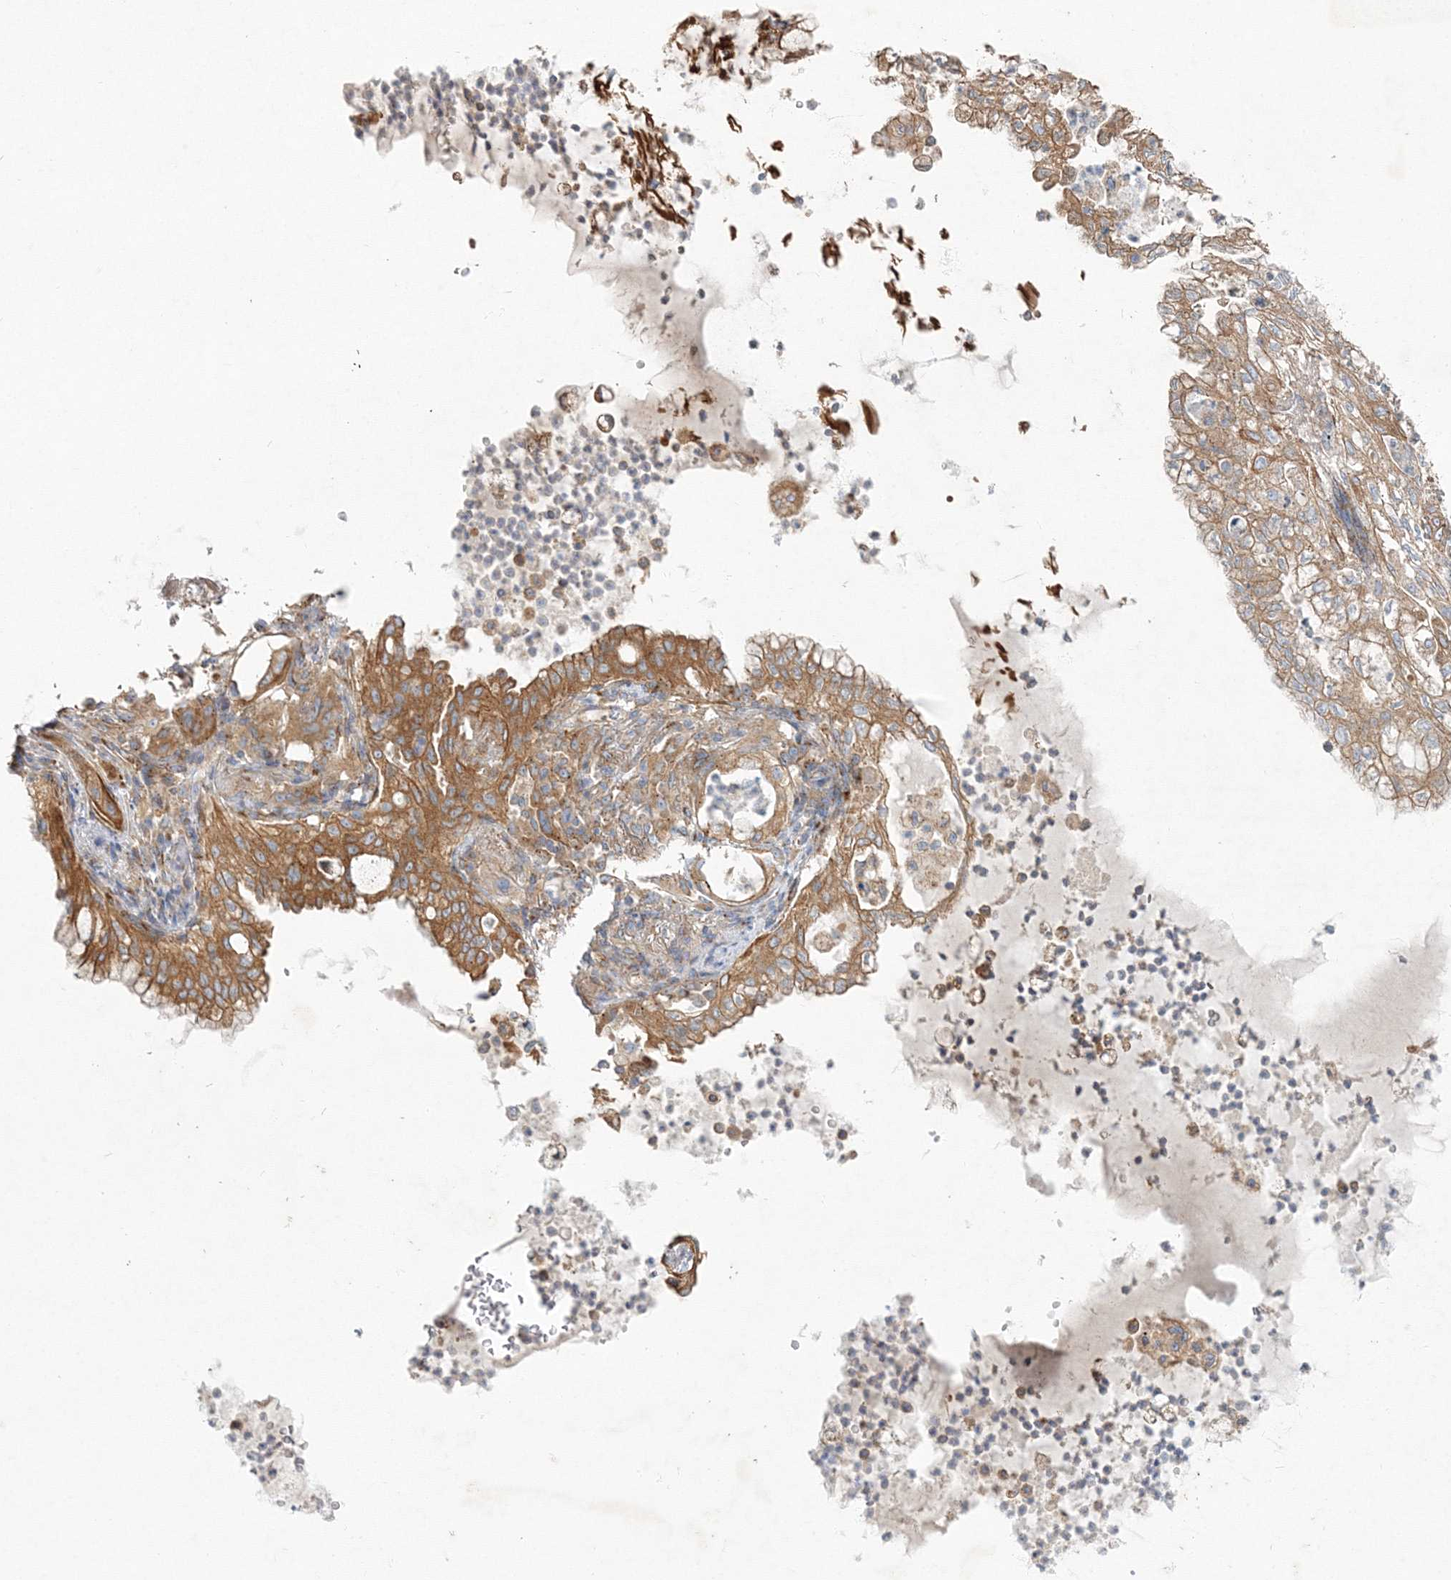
{"staining": {"intensity": "moderate", "quantity": ">75%", "location": "cytoplasmic/membranous"}, "tissue": "lung cancer", "cell_type": "Tumor cells", "image_type": "cancer", "snomed": [{"axis": "morphology", "description": "Adenocarcinoma, NOS"}, {"axis": "topography", "description": "Lung"}], "caption": "Lung cancer stained with a brown dye reveals moderate cytoplasmic/membranous positive positivity in approximately >75% of tumor cells.", "gene": "SEC23IP", "patient": {"sex": "female", "age": 70}}